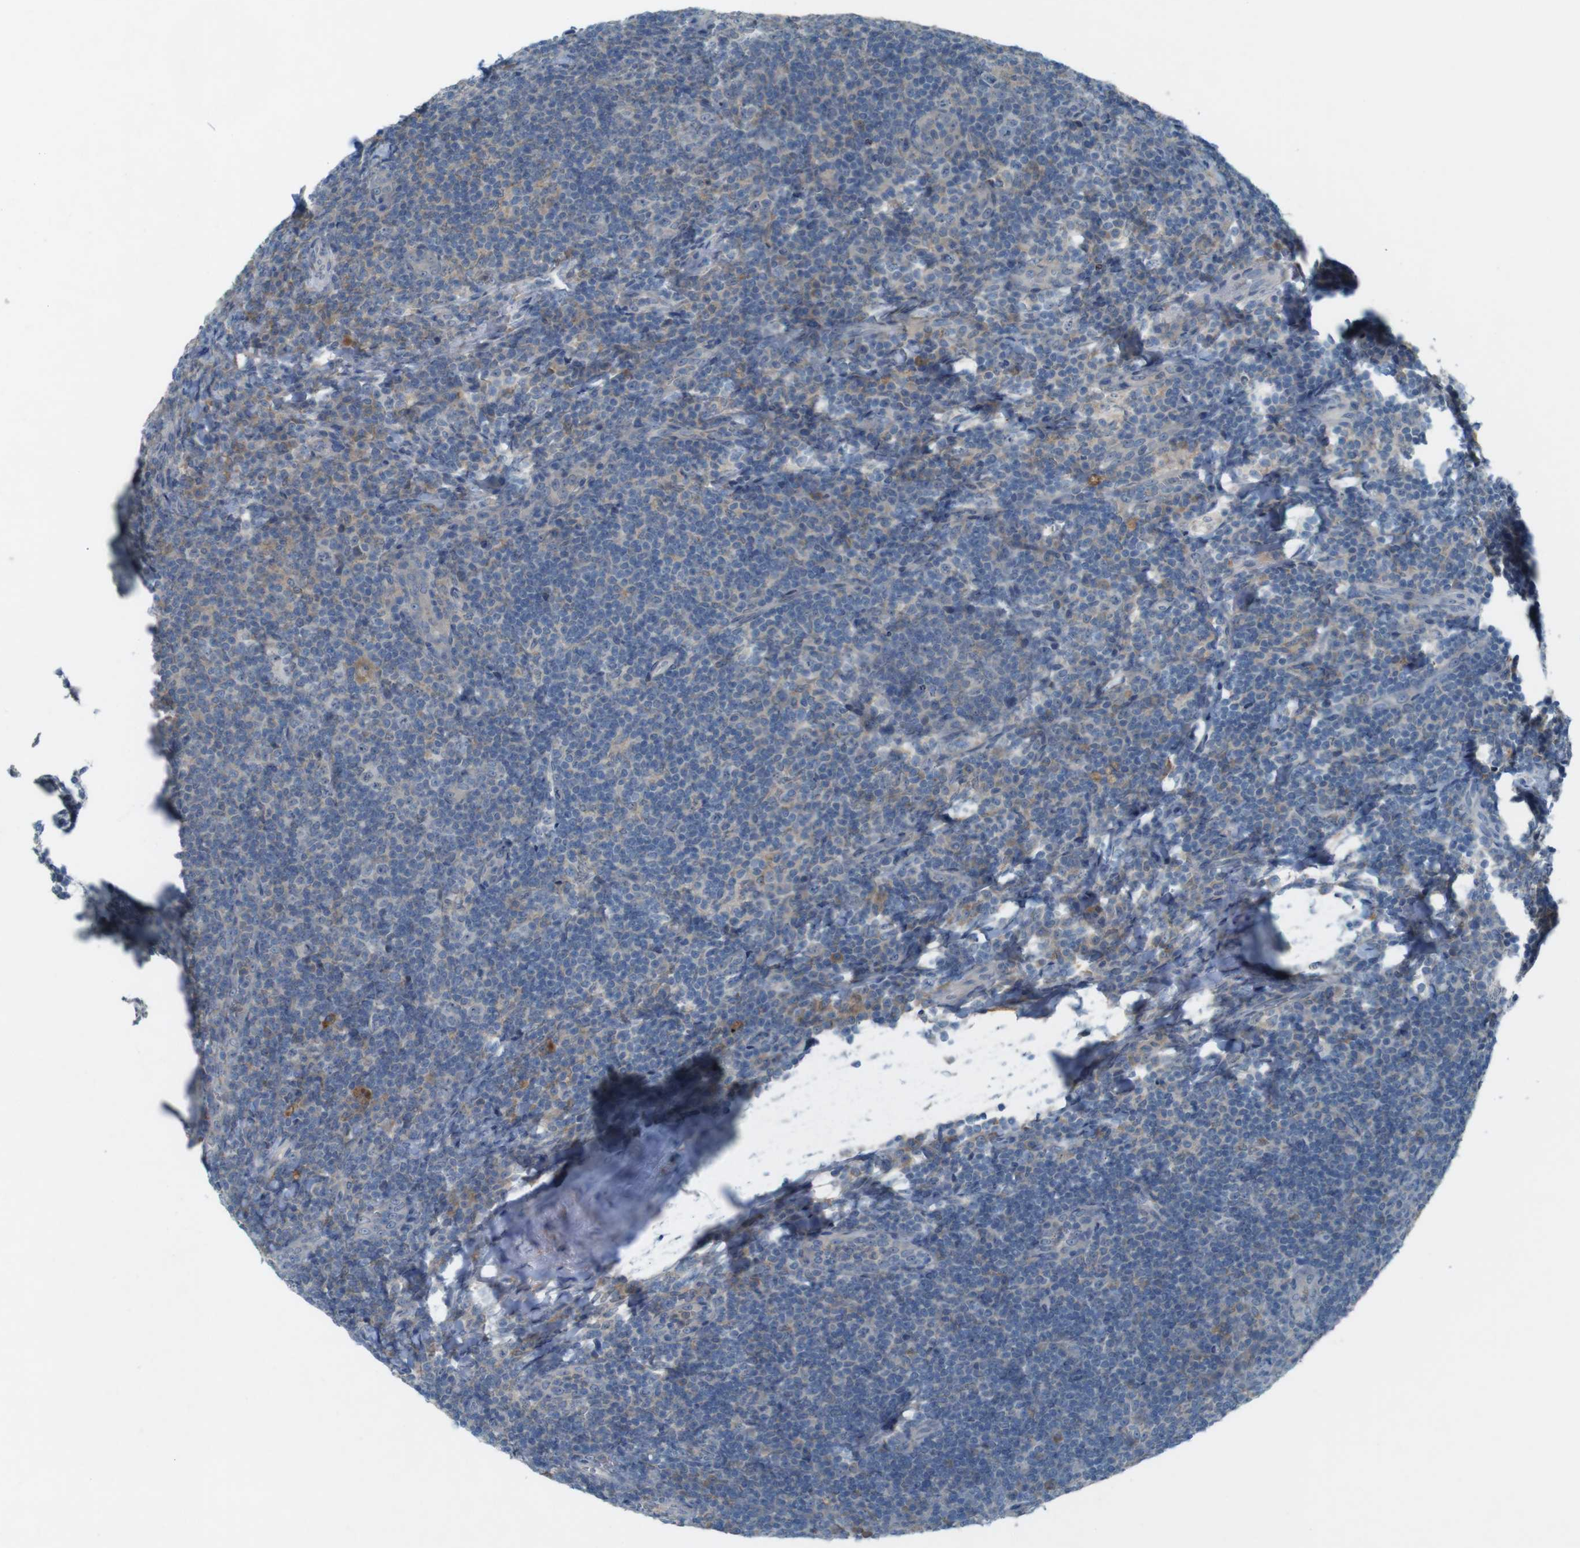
{"staining": {"intensity": "negative", "quantity": "none", "location": "none"}, "tissue": "tonsil", "cell_type": "Germinal center cells", "image_type": "normal", "snomed": [{"axis": "morphology", "description": "Normal tissue, NOS"}, {"axis": "topography", "description": "Tonsil"}], "caption": "Histopathology image shows no protein positivity in germinal center cells of benign tonsil.", "gene": "MOGAT3", "patient": {"sex": "male", "age": 37}}